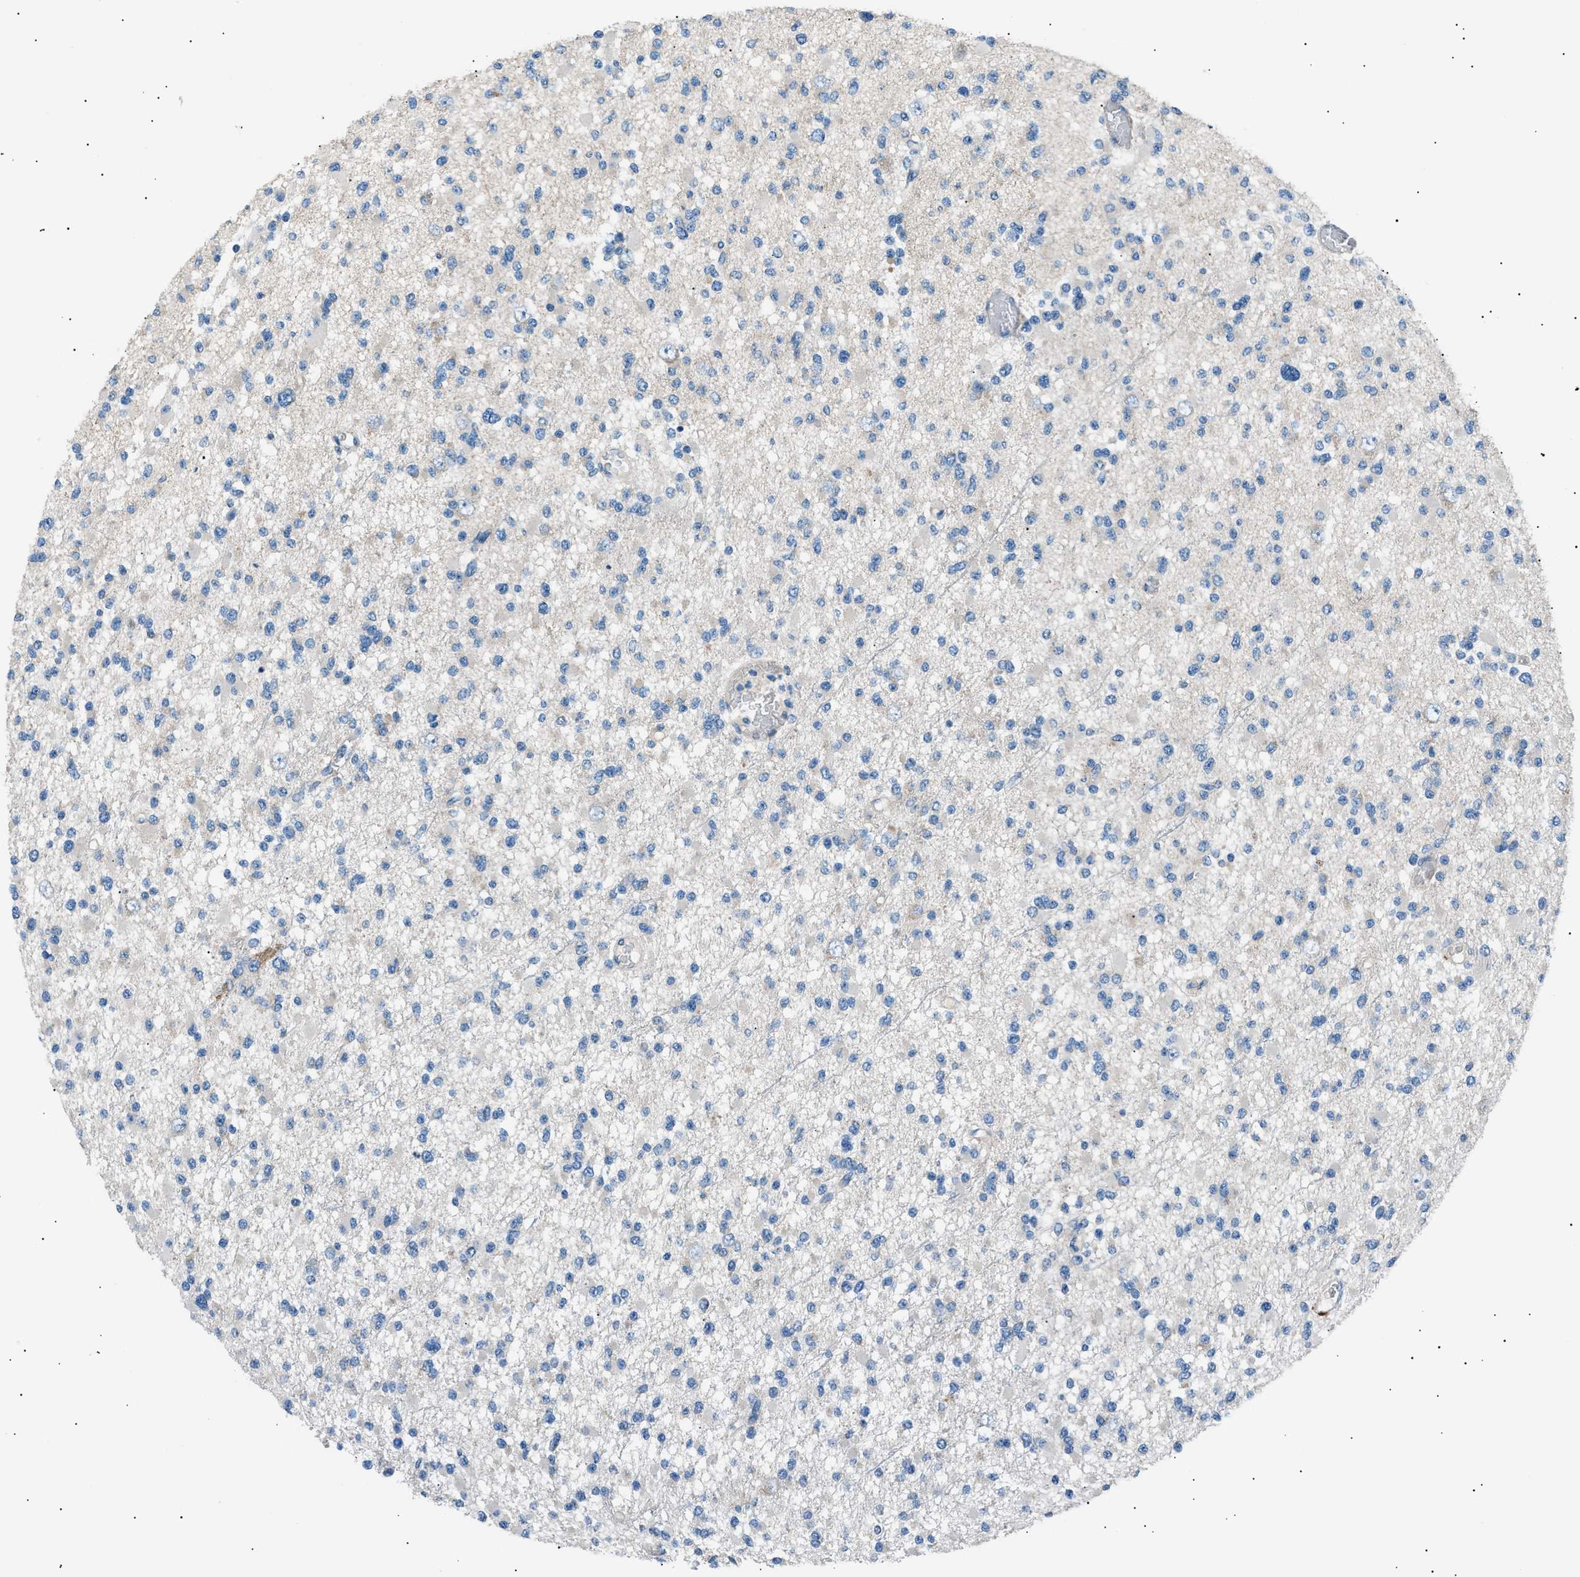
{"staining": {"intensity": "negative", "quantity": "none", "location": "none"}, "tissue": "glioma", "cell_type": "Tumor cells", "image_type": "cancer", "snomed": [{"axis": "morphology", "description": "Glioma, malignant, Low grade"}, {"axis": "topography", "description": "Brain"}], "caption": "Immunohistochemistry (IHC) of human glioma demonstrates no expression in tumor cells.", "gene": "LRRC37B", "patient": {"sex": "female", "age": 22}}